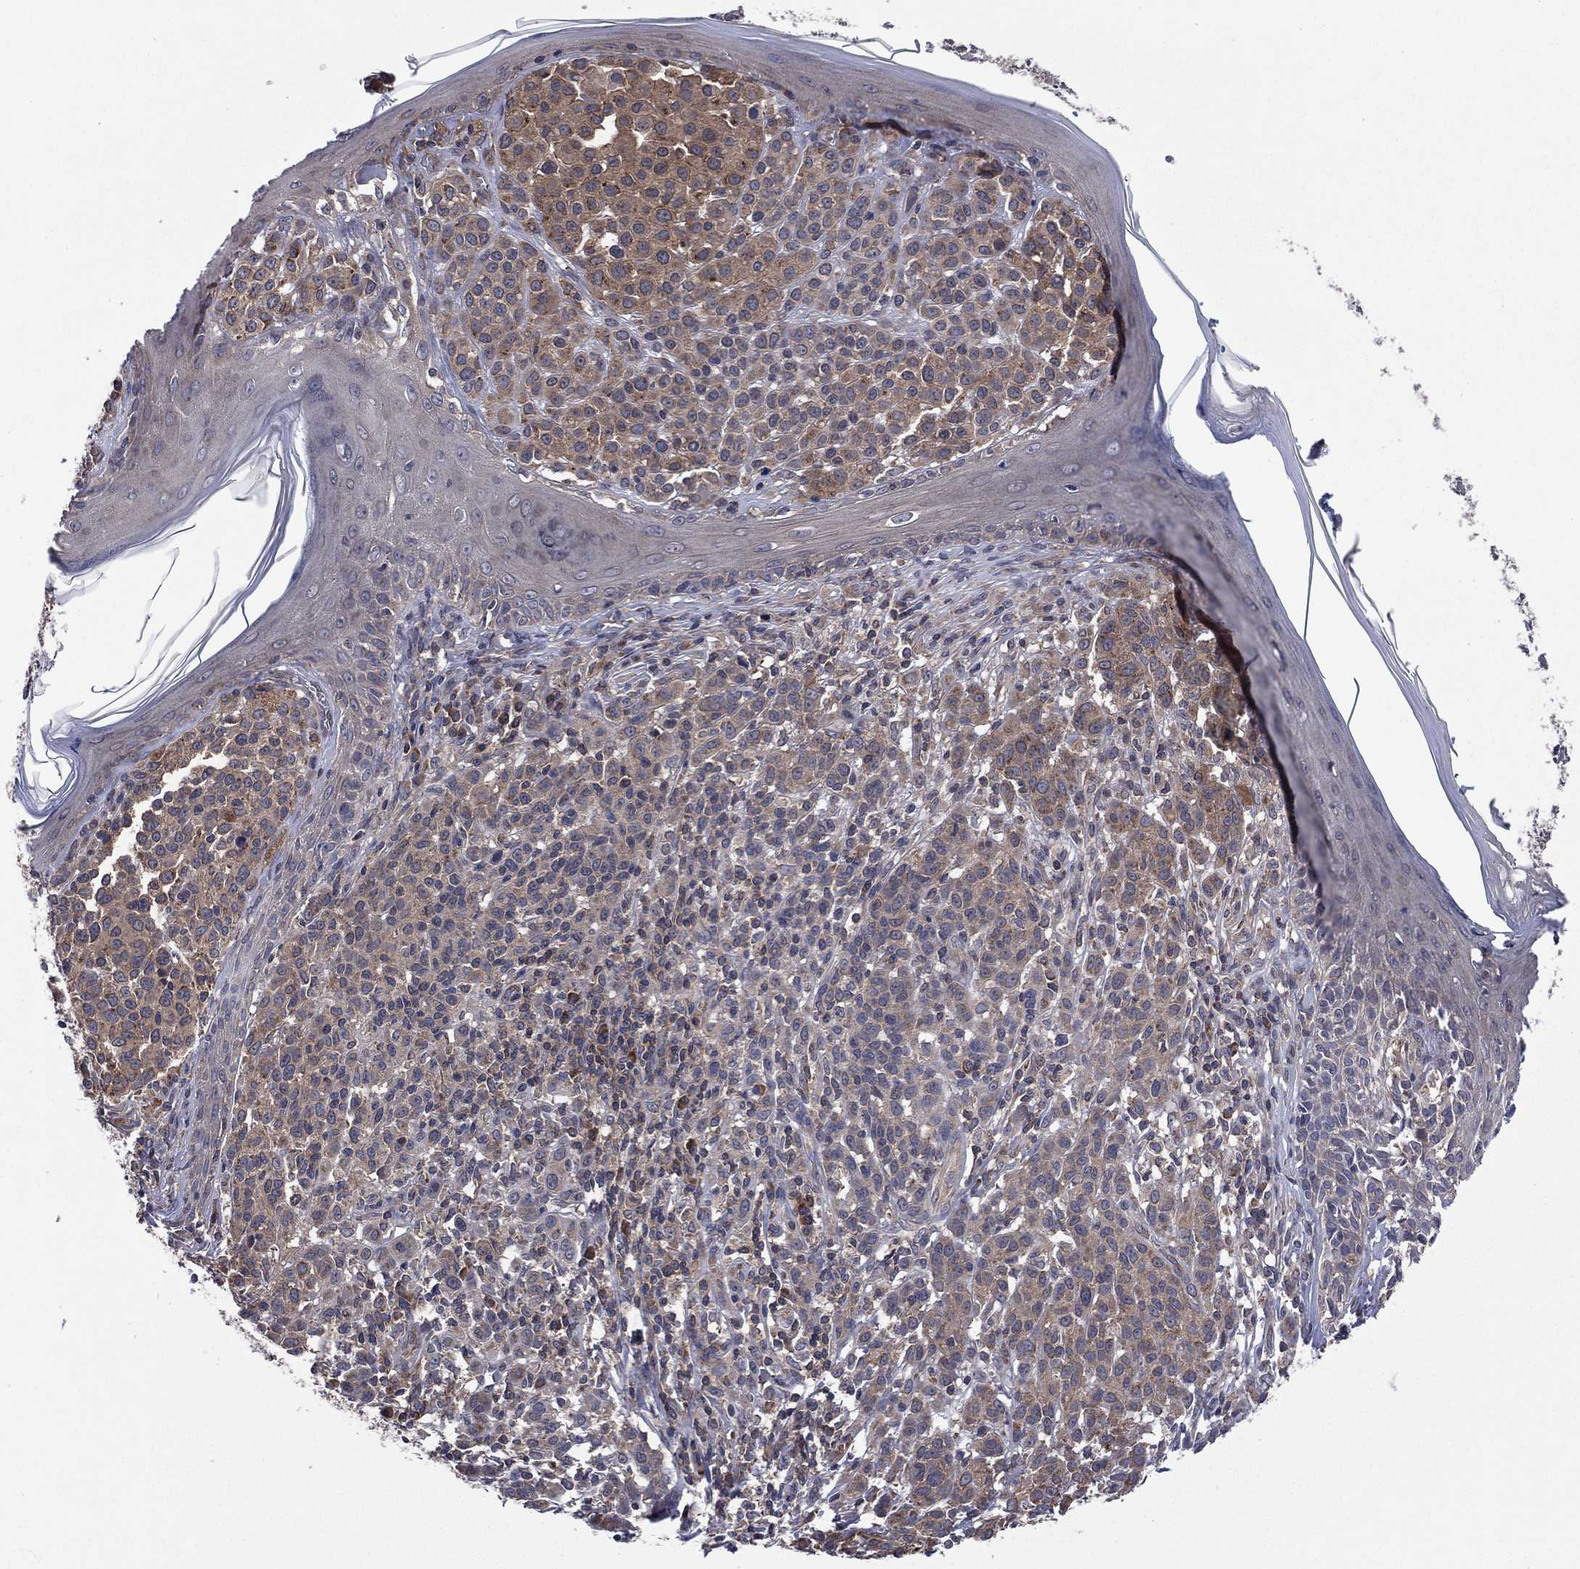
{"staining": {"intensity": "weak", "quantity": "<25%", "location": "cytoplasmic/membranous"}, "tissue": "melanoma", "cell_type": "Tumor cells", "image_type": "cancer", "snomed": [{"axis": "morphology", "description": "Malignant melanoma, NOS"}, {"axis": "topography", "description": "Skin"}], "caption": "Immunohistochemistry (IHC) histopathology image of neoplastic tissue: malignant melanoma stained with DAB exhibits no significant protein expression in tumor cells. The staining is performed using DAB brown chromogen with nuclei counter-stained in using hematoxylin.", "gene": "C2orf76", "patient": {"sex": "male", "age": 79}}